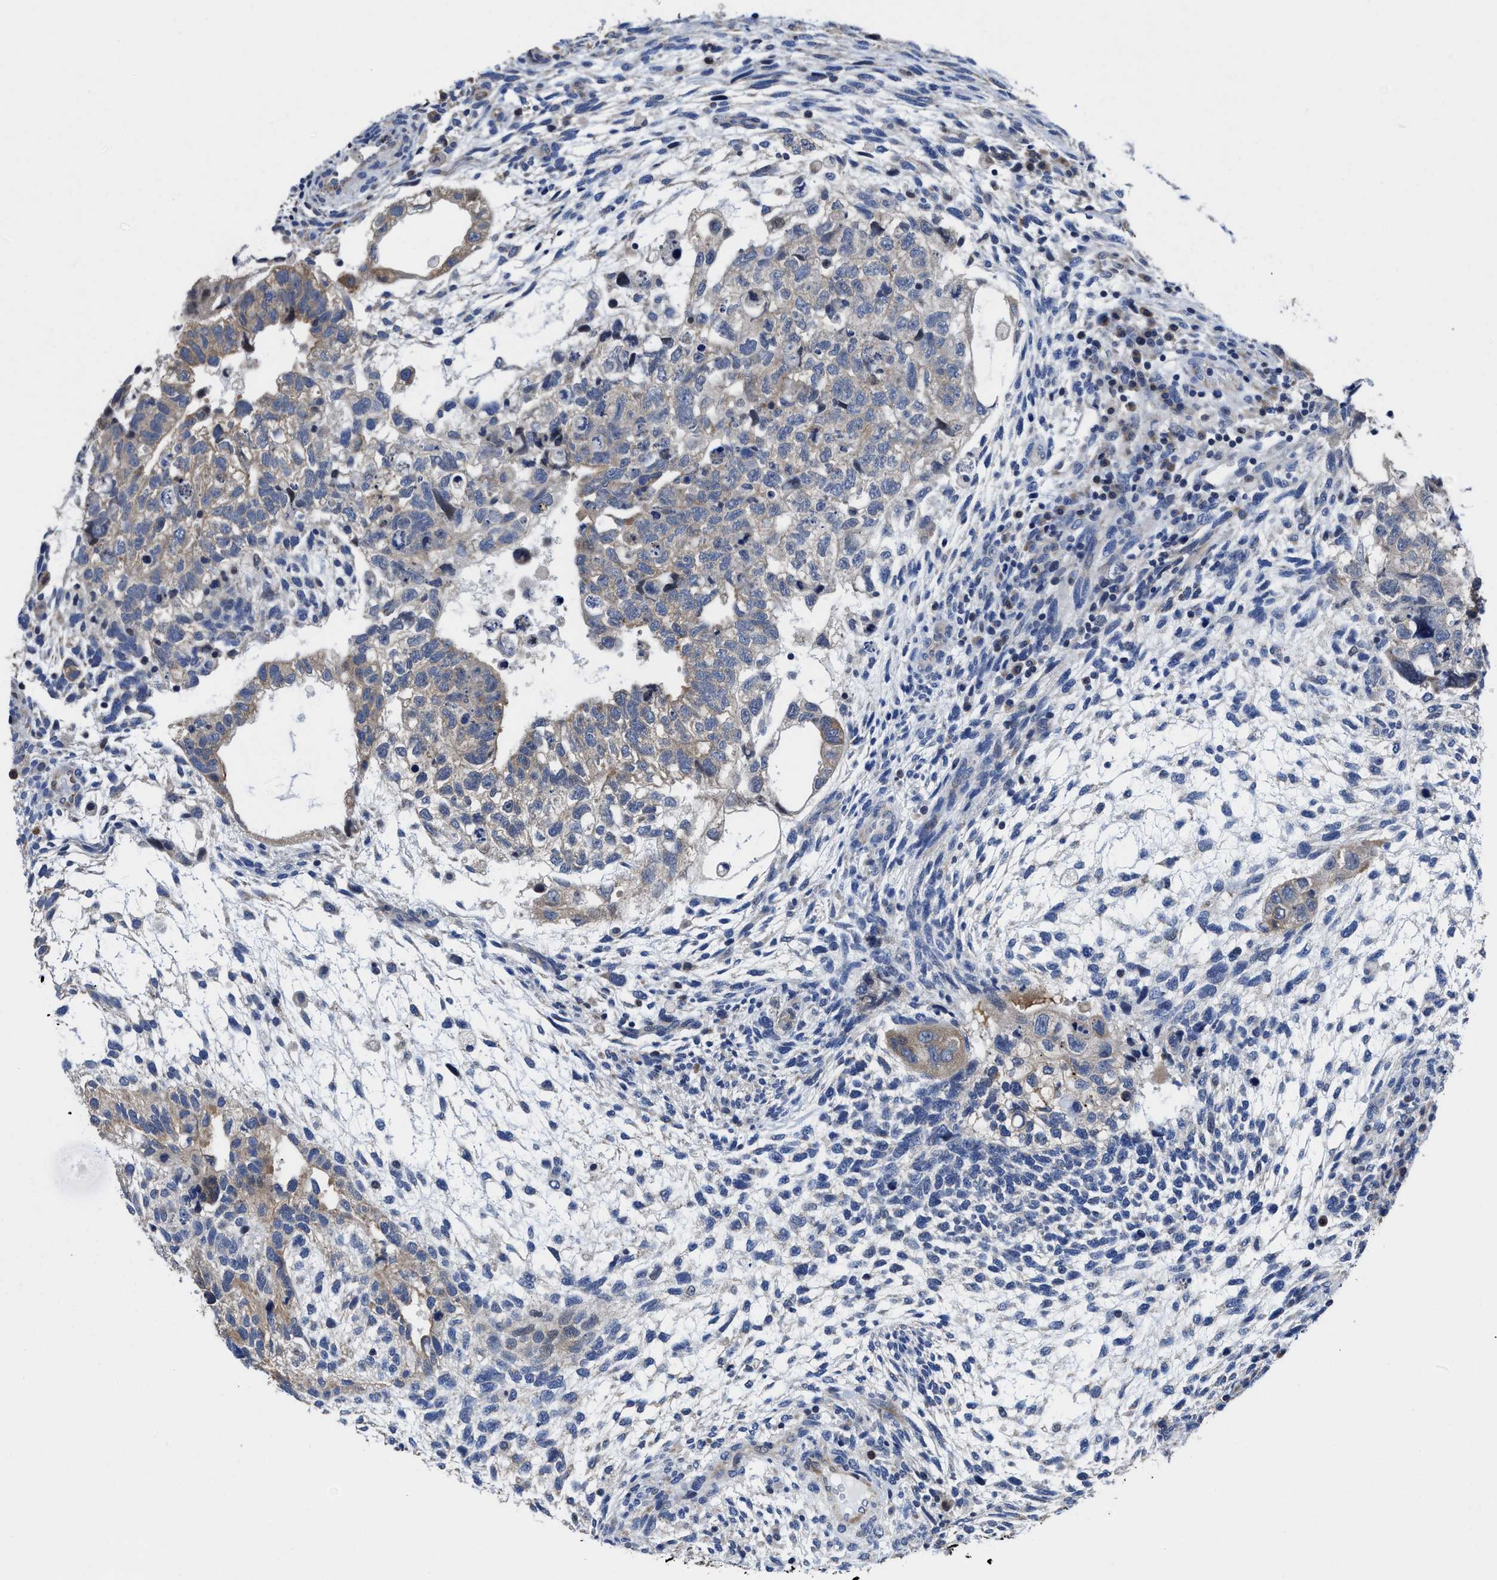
{"staining": {"intensity": "negative", "quantity": "none", "location": "none"}, "tissue": "testis cancer", "cell_type": "Tumor cells", "image_type": "cancer", "snomed": [{"axis": "morphology", "description": "Carcinoma, Embryonal, NOS"}, {"axis": "topography", "description": "Testis"}], "caption": "Immunohistochemical staining of human testis cancer demonstrates no significant staining in tumor cells.", "gene": "HOOK1", "patient": {"sex": "male", "age": 36}}